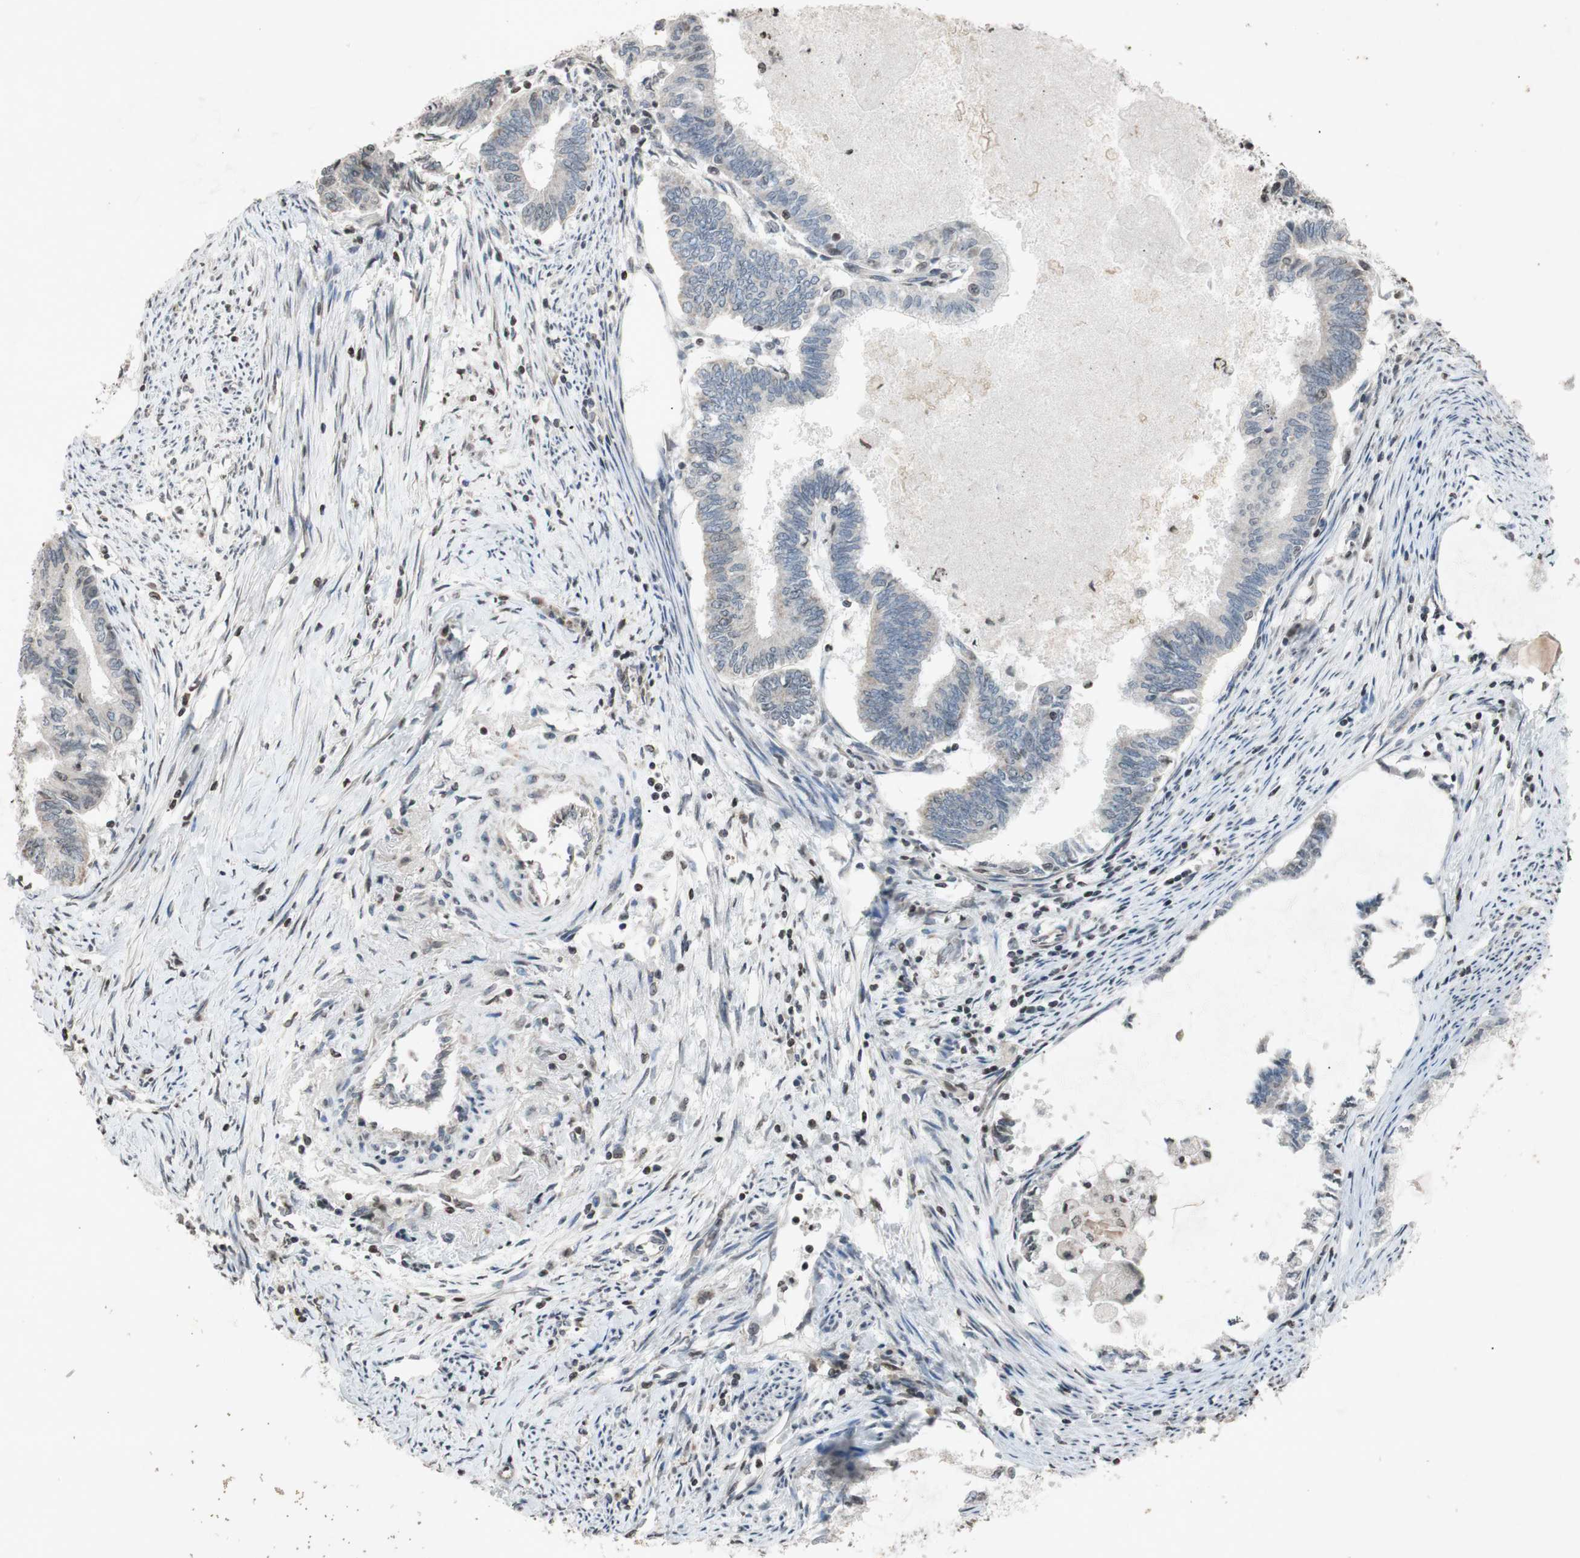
{"staining": {"intensity": "weak", "quantity": "<25%", "location": "cytoplasmic/membranous"}, "tissue": "endometrial cancer", "cell_type": "Tumor cells", "image_type": "cancer", "snomed": [{"axis": "morphology", "description": "Adenocarcinoma, NOS"}, {"axis": "topography", "description": "Endometrium"}], "caption": "Protein analysis of endometrial cancer demonstrates no significant positivity in tumor cells.", "gene": "MCM6", "patient": {"sex": "female", "age": 86}}